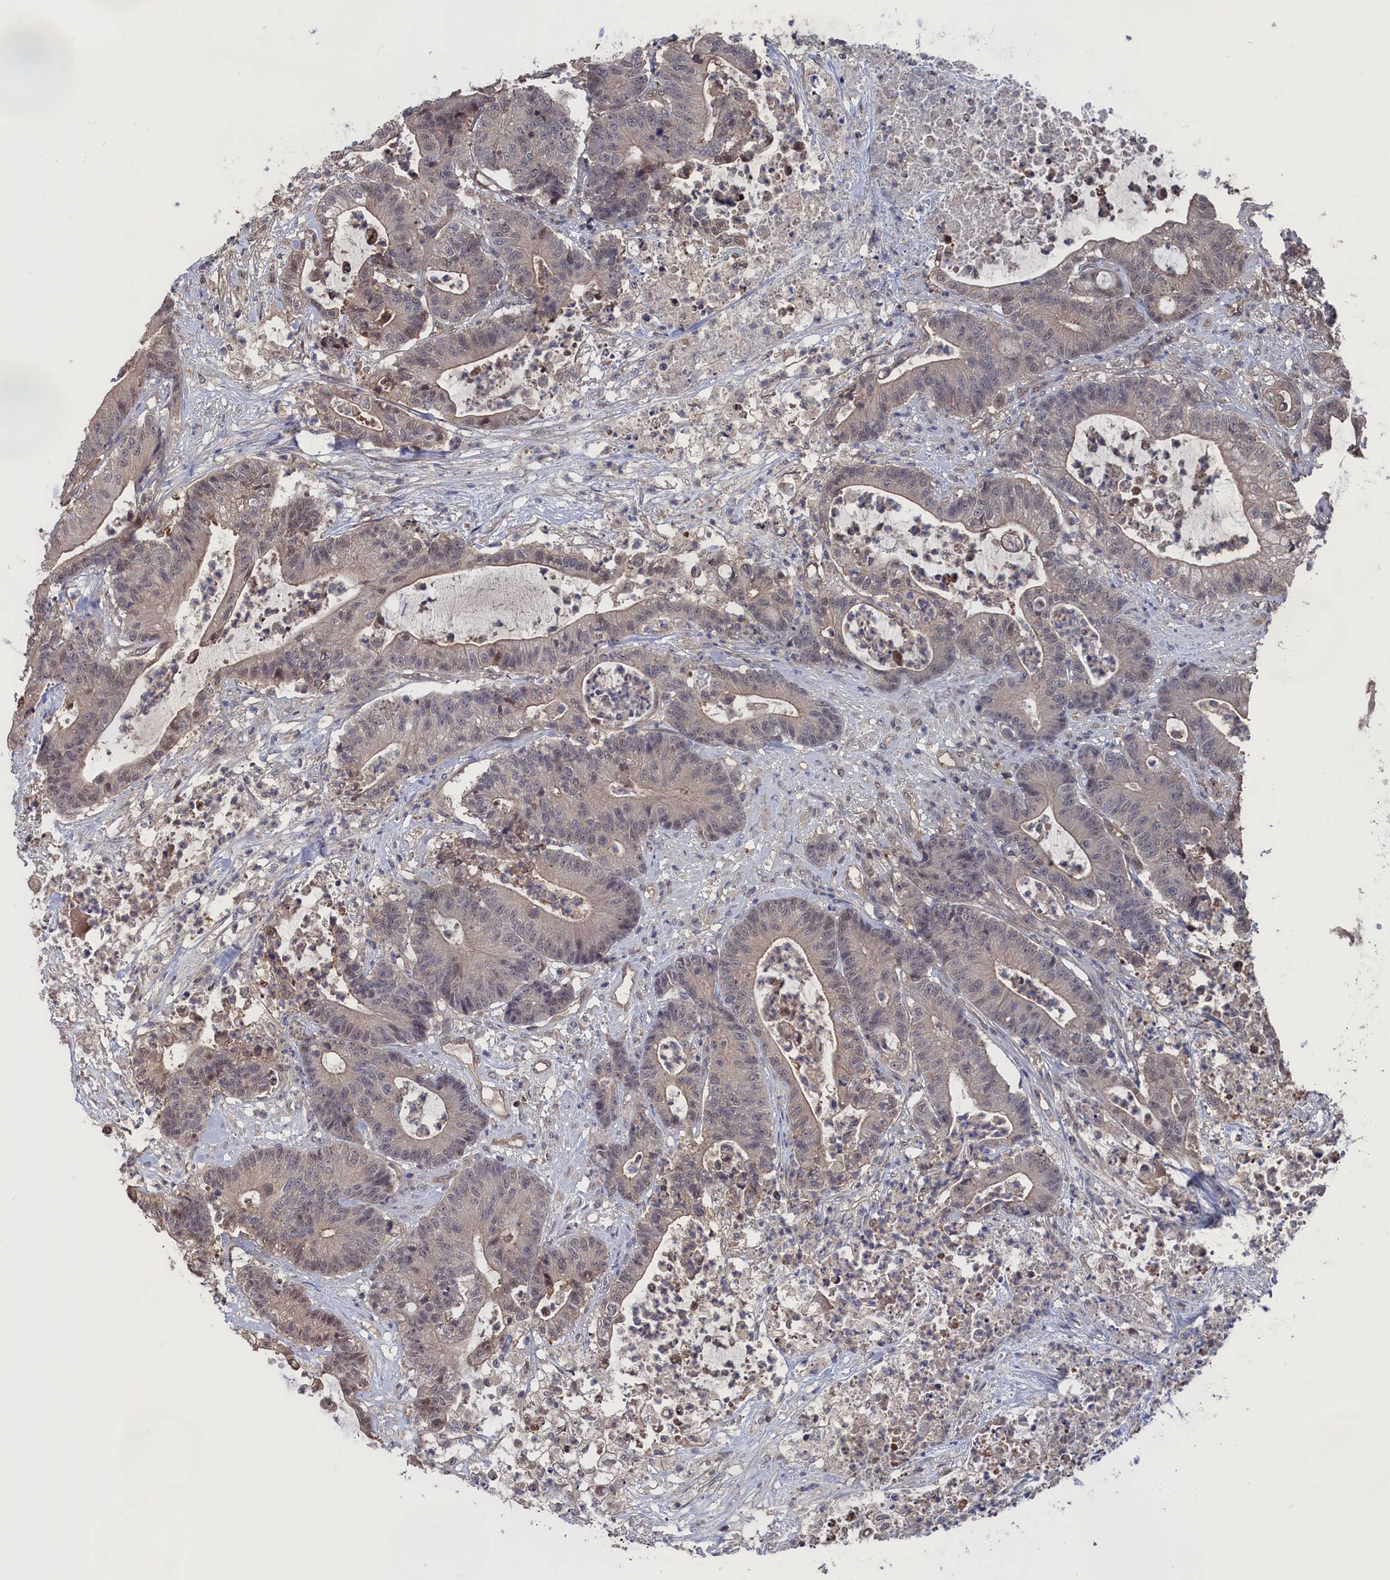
{"staining": {"intensity": "weak", "quantity": "25%-75%", "location": "cytoplasmic/membranous,nuclear"}, "tissue": "colorectal cancer", "cell_type": "Tumor cells", "image_type": "cancer", "snomed": [{"axis": "morphology", "description": "Adenocarcinoma, NOS"}, {"axis": "topography", "description": "Colon"}], "caption": "High-magnification brightfield microscopy of colorectal adenocarcinoma stained with DAB (3,3'-diaminobenzidine) (brown) and counterstained with hematoxylin (blue). tumor cells exhibit weak cytoplasmic/membranous and nuclear expression is seen in about25%-75% of cells.", "gene": "NUTF2", "patient": {"sex": "female", "age": 84}}